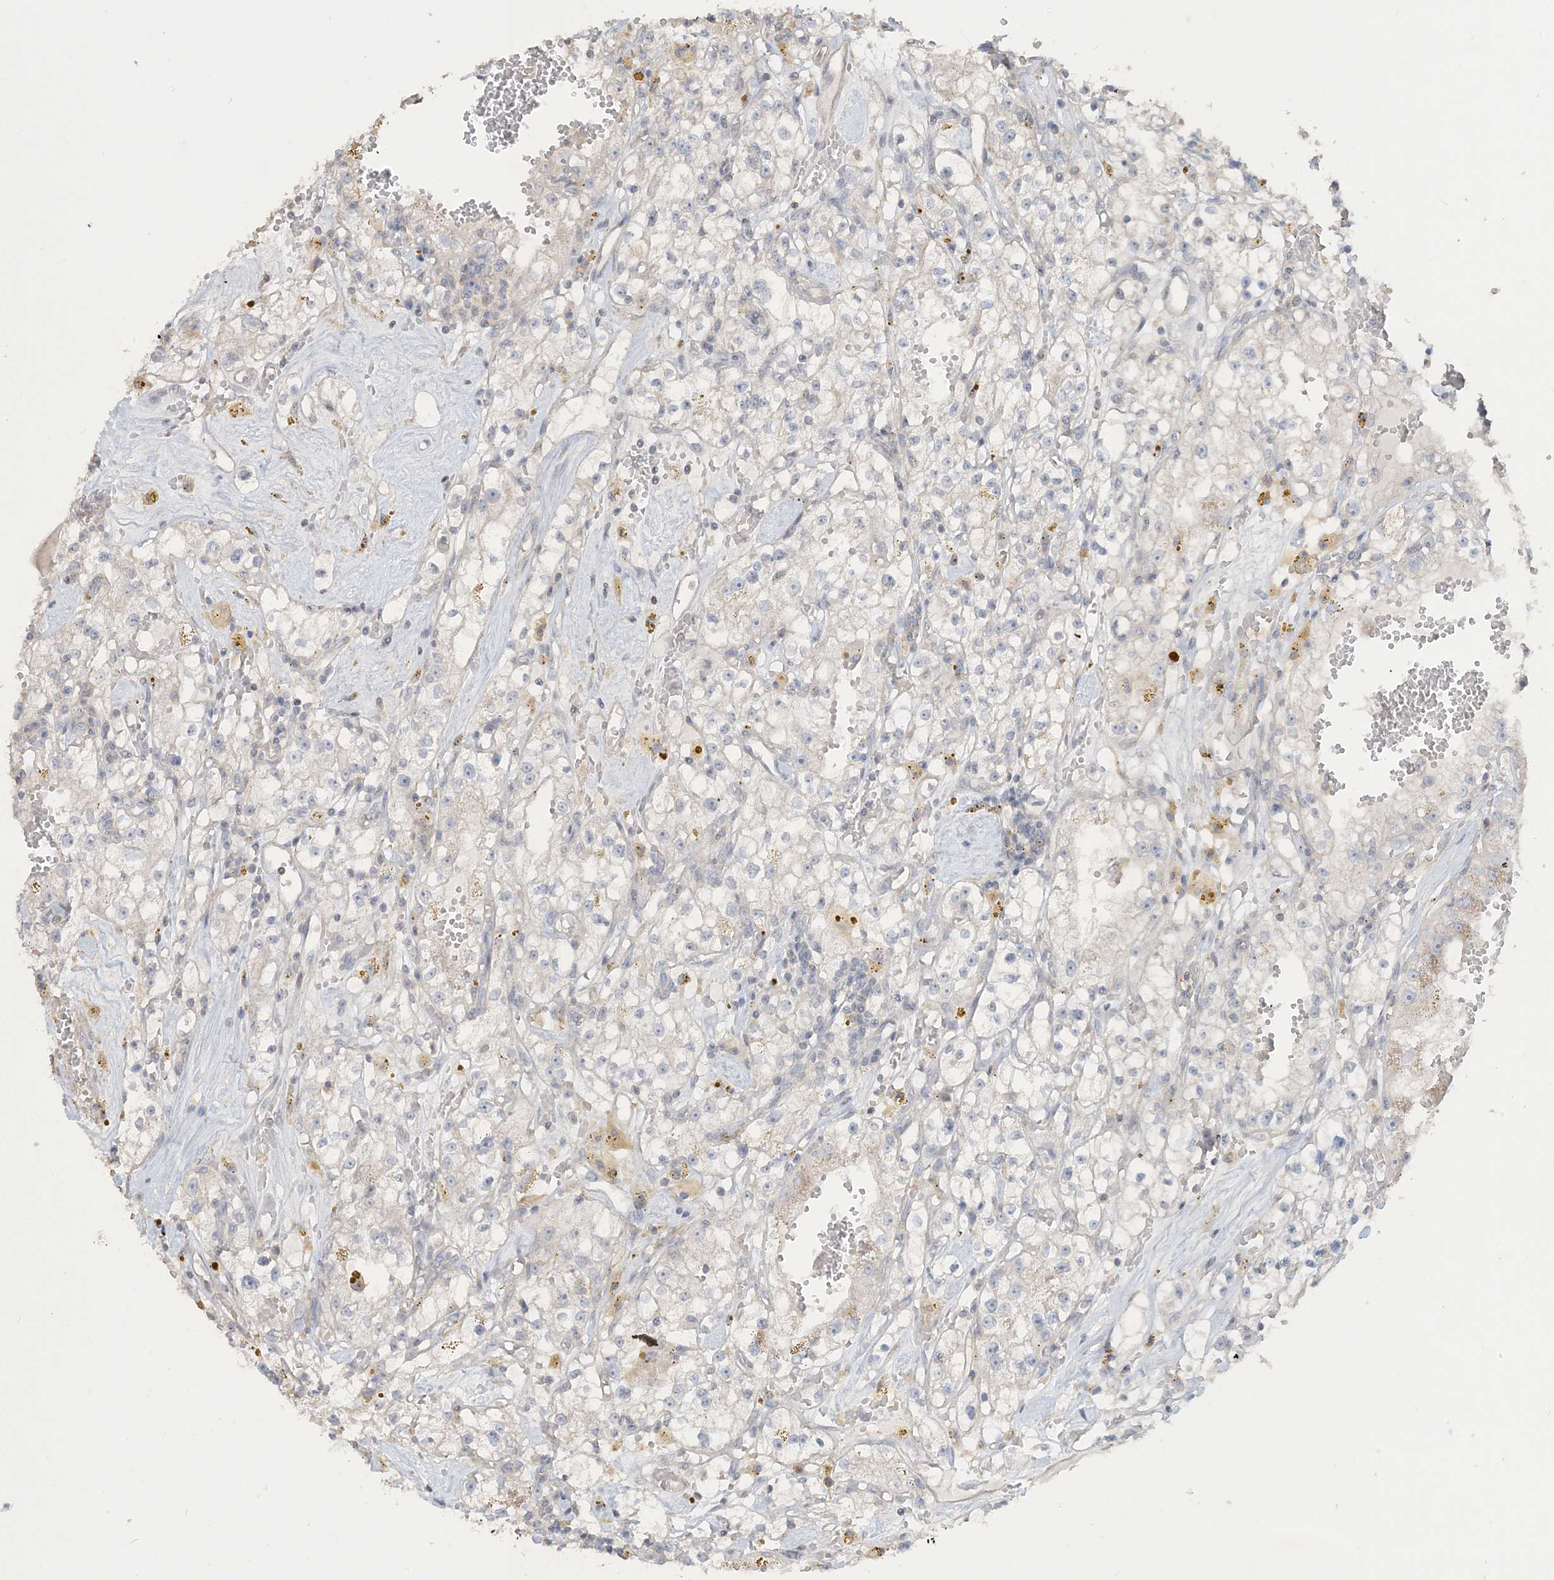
{"staining": {"intensity": "negative", "quantity": "none", "location": "none"}, "tissue": "renal cancer", "cell_type": "Tumor cells", "image_type": "cancer", "snomed": [{"axis": "morphology", "description": "Adenocarcinoma, NOS"}, {"axis": "topography", "description": "Kidney"}], "caption": "Renal adenocarcinoma was stained to show a protein in brown. There is no significant staining in tumor cells. Nuclei are stained in blue.", "gene": "NPHS2", "patient": {"sex": "male", "age": 56}}